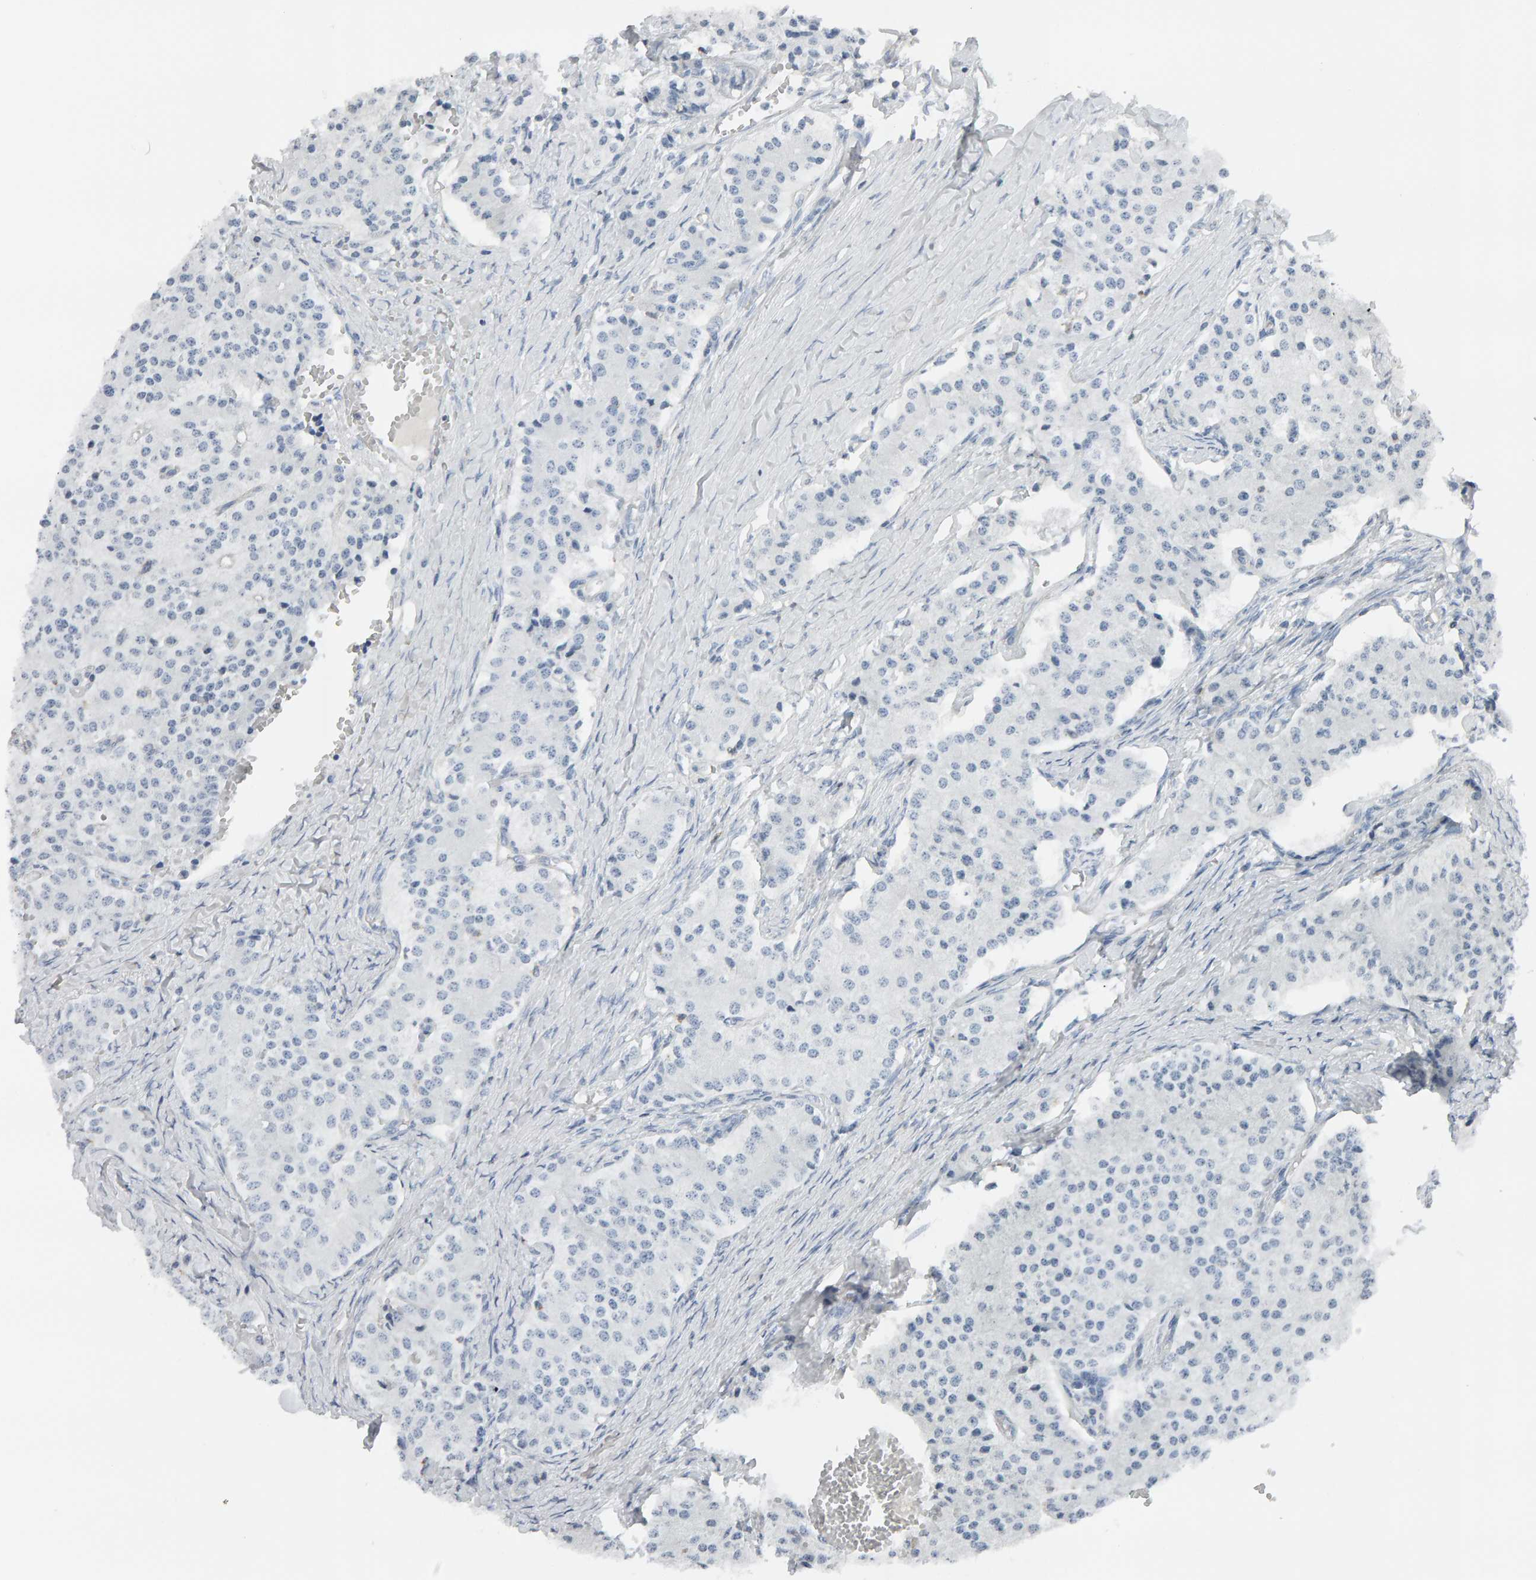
{"staining": {"intensity": "negative", "quantity": "none", "location": "none"}, "tissue": "carcinoid", "cell_type": "Tumor cells", "image_type": "cancer", "snomed": [{"axis": "morphology", "description": "Carcinoid, malignant, NOS"}, {"axis": "topography", "description": "Colon"}], "caption": "There is no significant positivity in tumor cells of malignant carcinoid.", "gene": "FYN", "patient": {"sex": "female", "age": 52}}